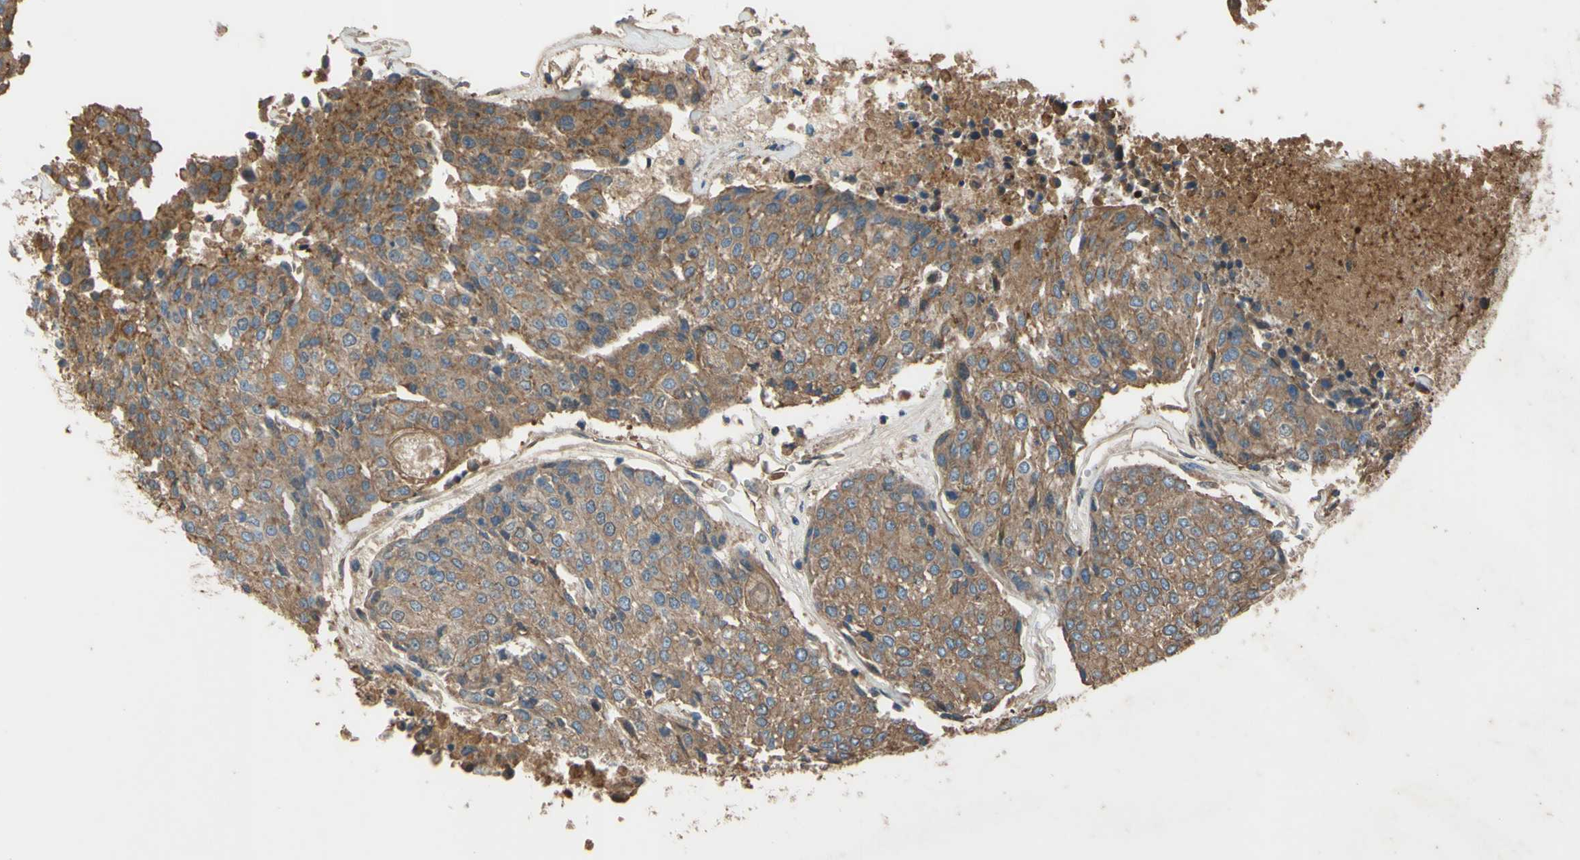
{"staining": {"intensity": "moderate", "quantity": ">75%", "location": "cytoplasmic/membranous"}, "tissue": "urothelial cancer", "cell_type": "Tumor cells", "image_type": "cancer", "snomed": [{"axis": "morphology", "description": "Urothelial carcinoma, High grade"}, {"axis": "topography", "description": "Urinary bladder"}], "caption": "Approximately >75% of tumor cells in human urothelial carcinoma (high-grade) show moderate cytoplasmic/membranous protein staining as visualized by brown immunohistochemical staining.", "gene": "TIMP2", "patient": {"sex": "female", "age": 85}}